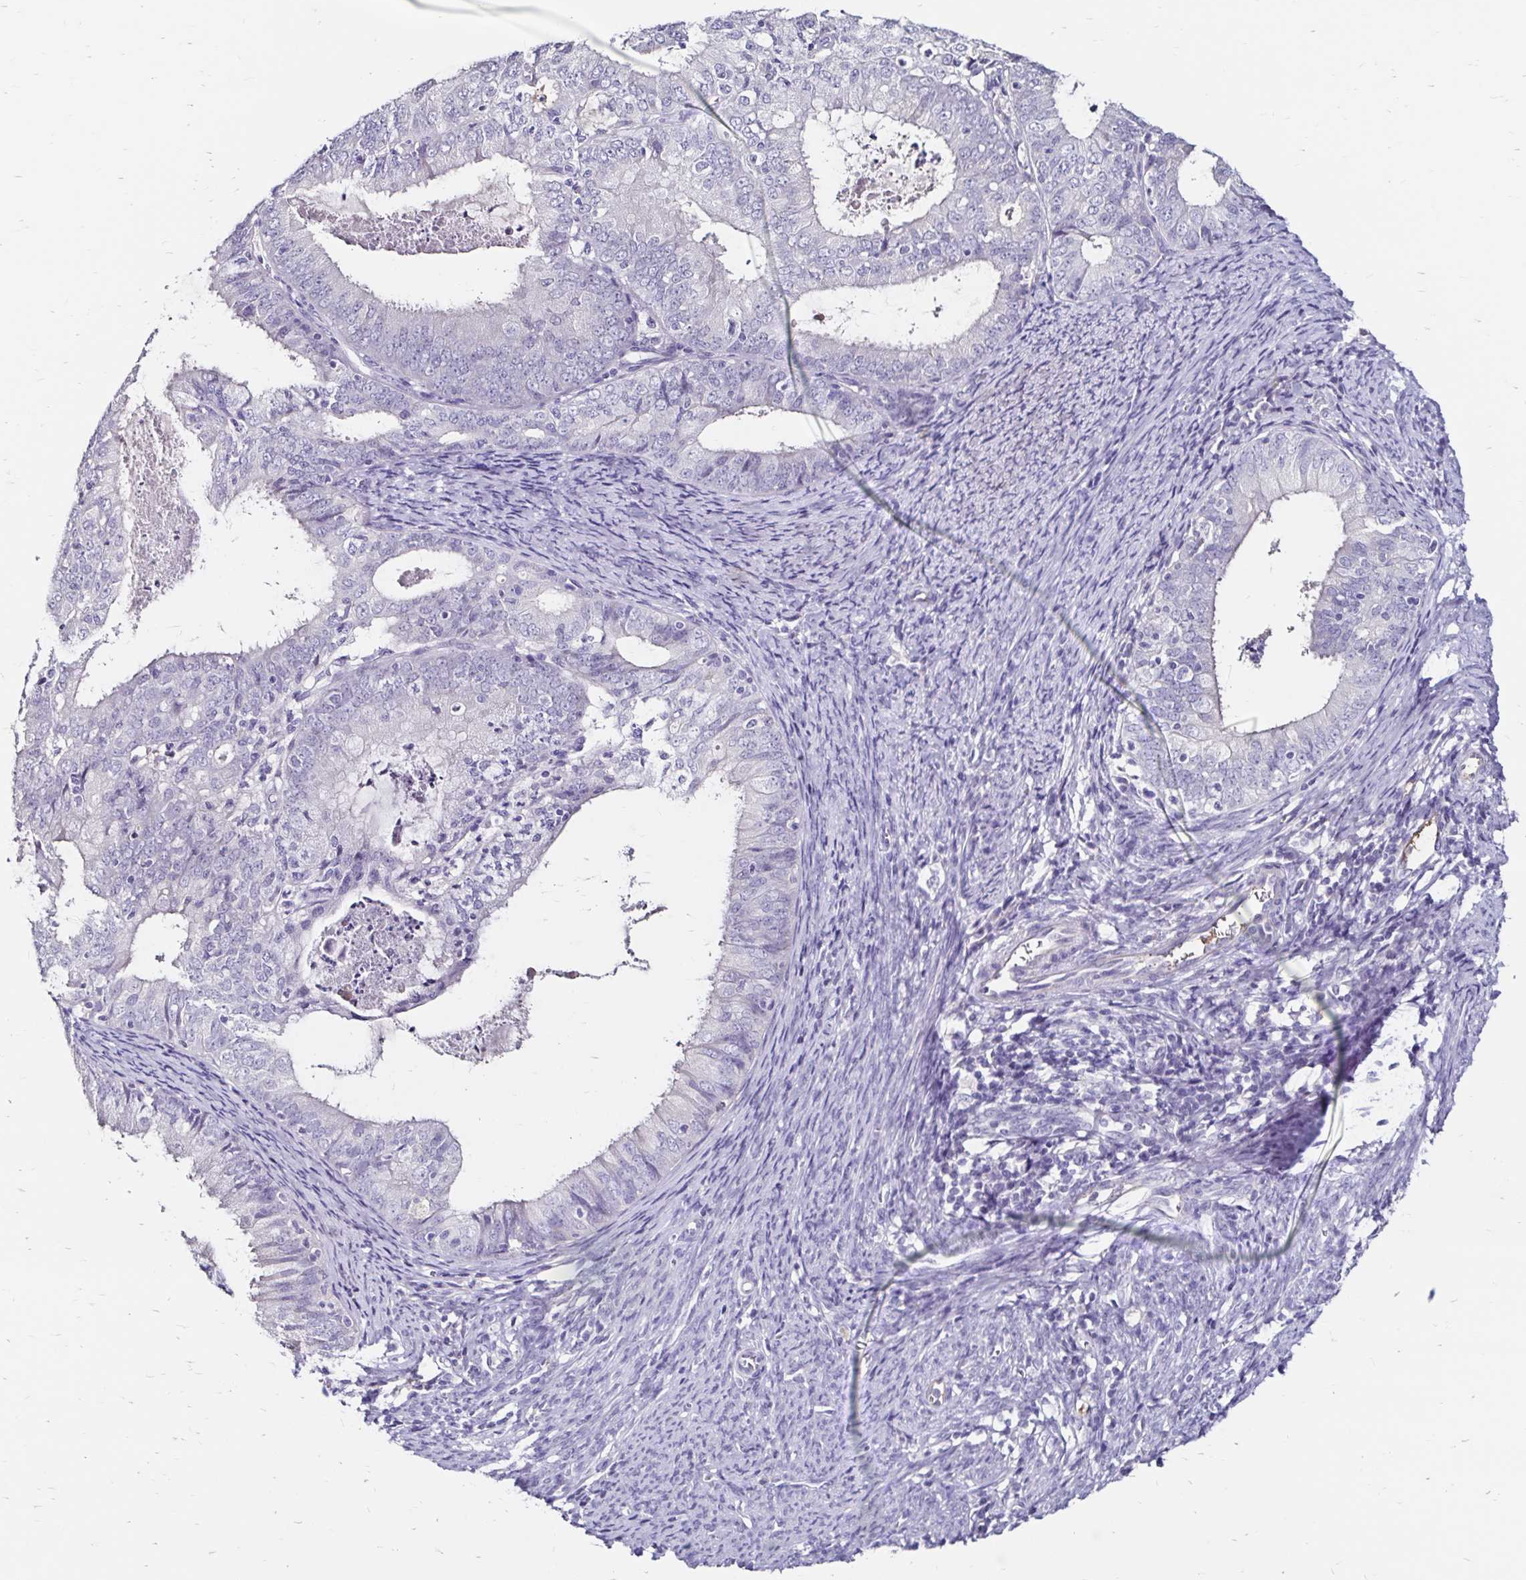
{"staining": {"intensity": "negative", "quantity": "none", "location": "none"}, "tissue": "endometrial cancer", "cell_type": "Tumor cells", "image_type": "cancer", "snomed": [{"axis": "morphology", "description": "Adenocarcinoma, NOS"}, {"axis": "topography", "description": "Endometrium"}], "caption": "Tumor cells are negative for brown protein staining in adenocarcinoma (endometrial). The staining was performed using DAB (3,3'-diaminobenzidine) to visualize the protein expression in brown, while the nuclei were stained in blue with hematoxylin (Magnification: 20x).", "gene": "SCG3", "patient": {"sex": "female", "age": 57}}